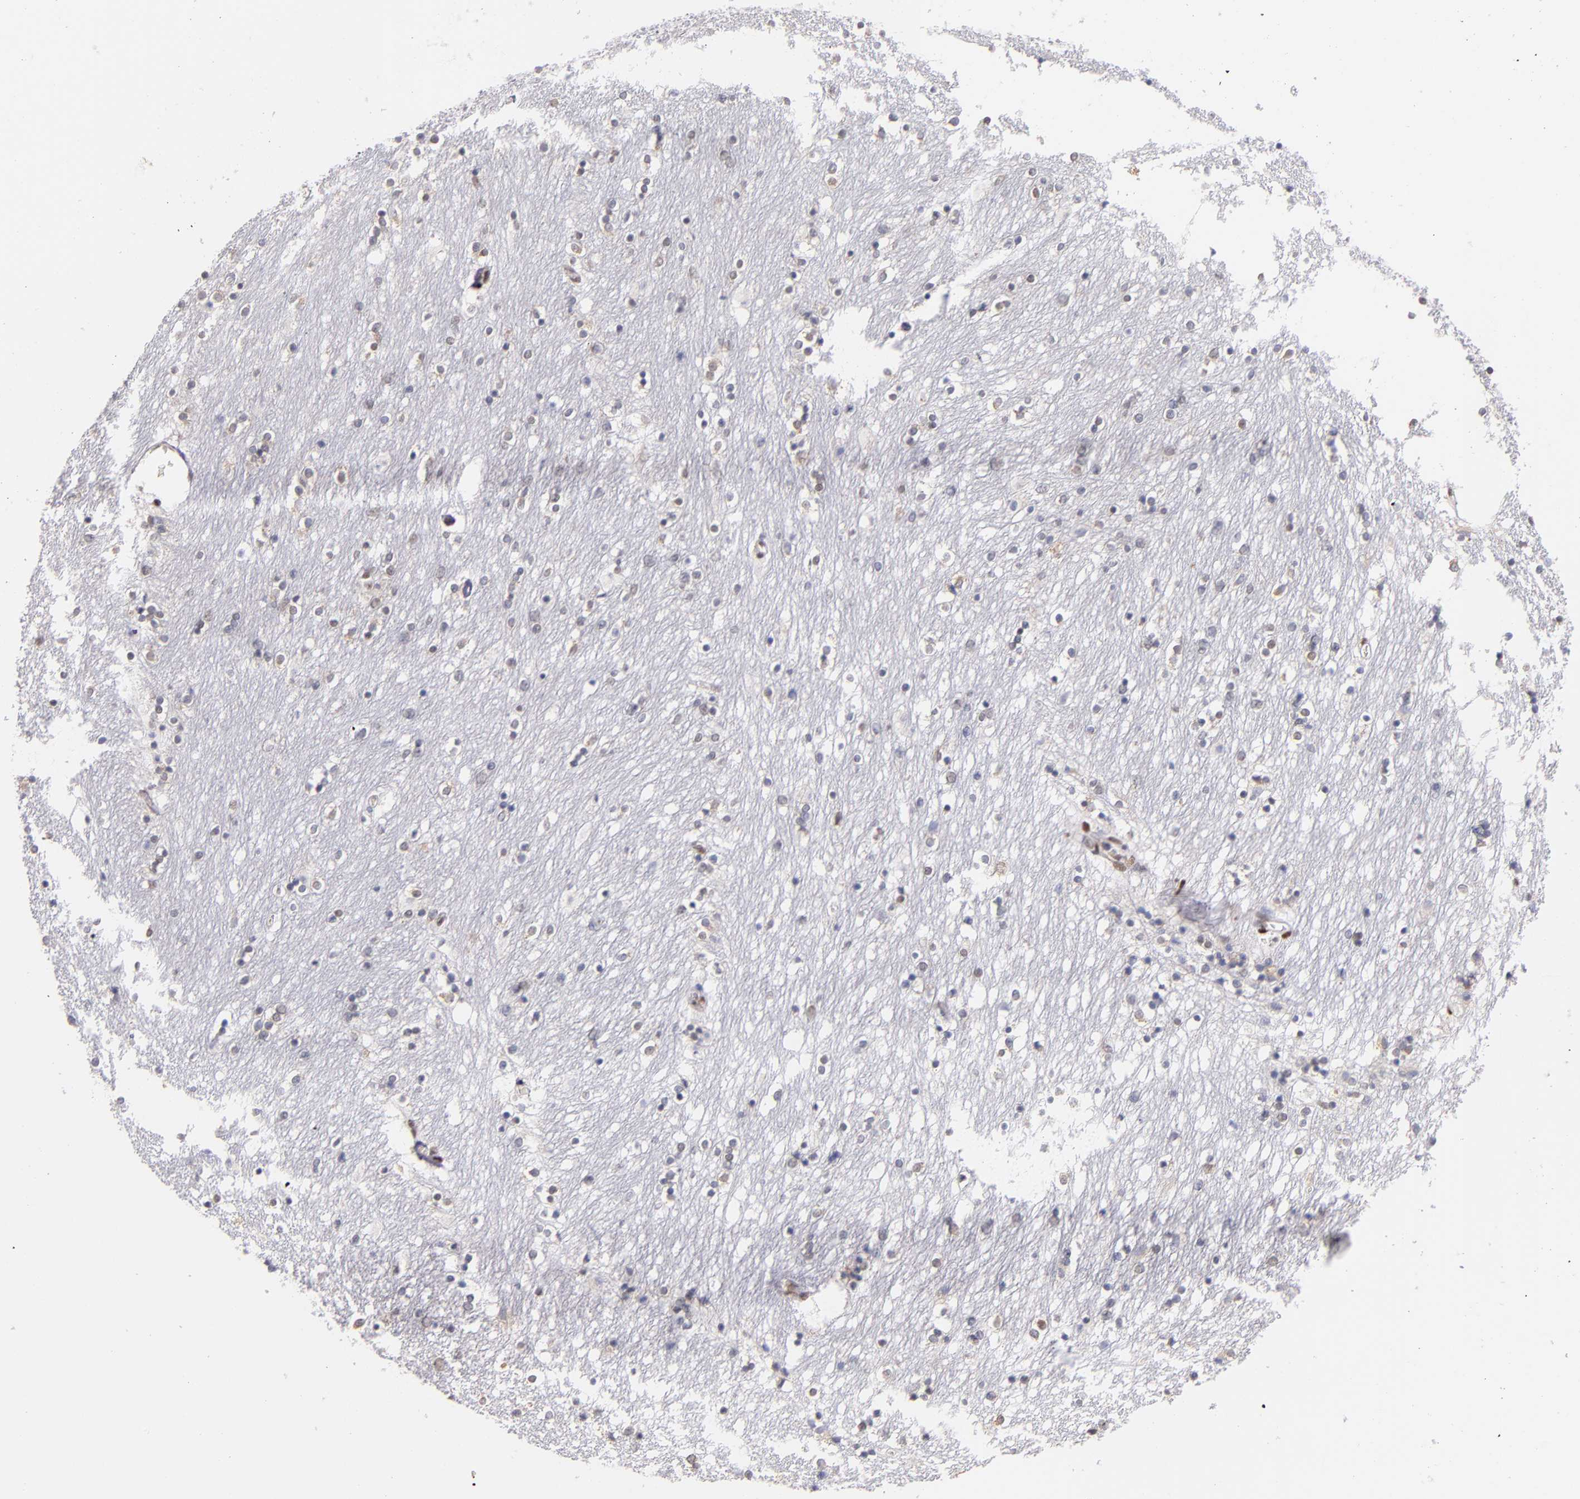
{"staining": {"intensity": "negative", "quantity": "none", "location": "none"}, "tissue": "caudate", "cell_type": "Glial cells", "image_type": "normal", "snomed": [{"axis": "morphology", "description": "Normal tissue, NOS"}, {"axis": "topography", "description": "Lateral ventricle wall"}], "caption": "IHC image of unremarkable caudate: human caudate stained with DAB (3,3'-diaminobenzidine) displays no significant protein staining in glial cells.", "gene": "SRF", "patient": {"sex": "female", "age": 54}}